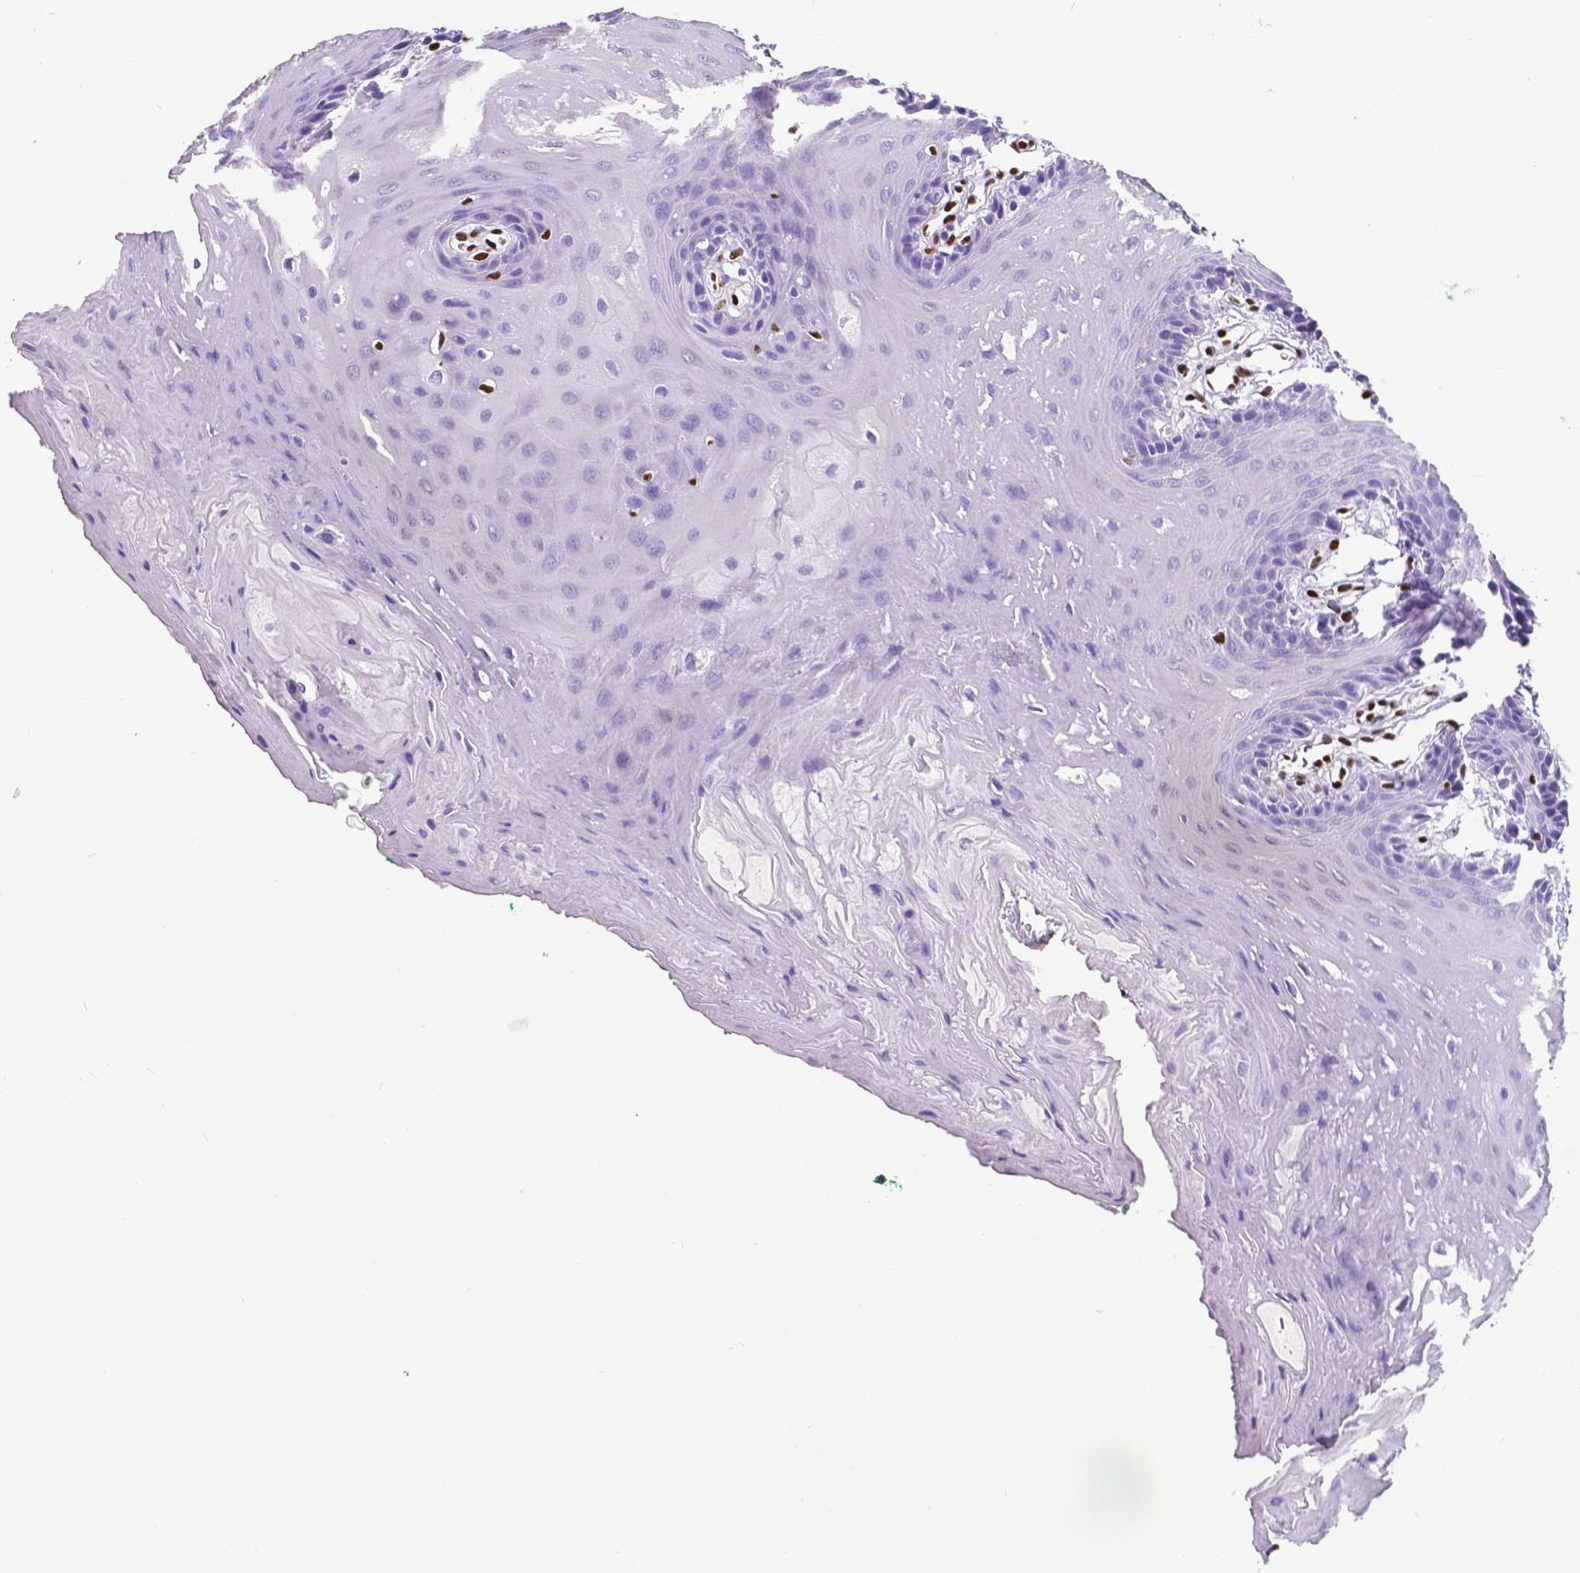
{"staining": {"intensity": "negative", "quantity": "none", "location": "none"}, "tissue": "oral mucosa", "cell_type": "Squamous epithelial cells", "image_type": "normal", "snomed": [{"axis": "morphology", "description": "Normal tissue, NOS"}, {"axis": "morphology", "description": "Squamous cell carcinoma, NOS"}, {"axis": "topography", "description": "Oral tissue"}, {"axis": "topography", "description": "Head-Neck"}], "caption": "Squamous epithelial cells are negative for protein expression in normal human oral mucosa. (DAB IHC with hematoxylin counter stain).", "gene": "MEF2C", "patient": {"sex": "female", "age": 50}}